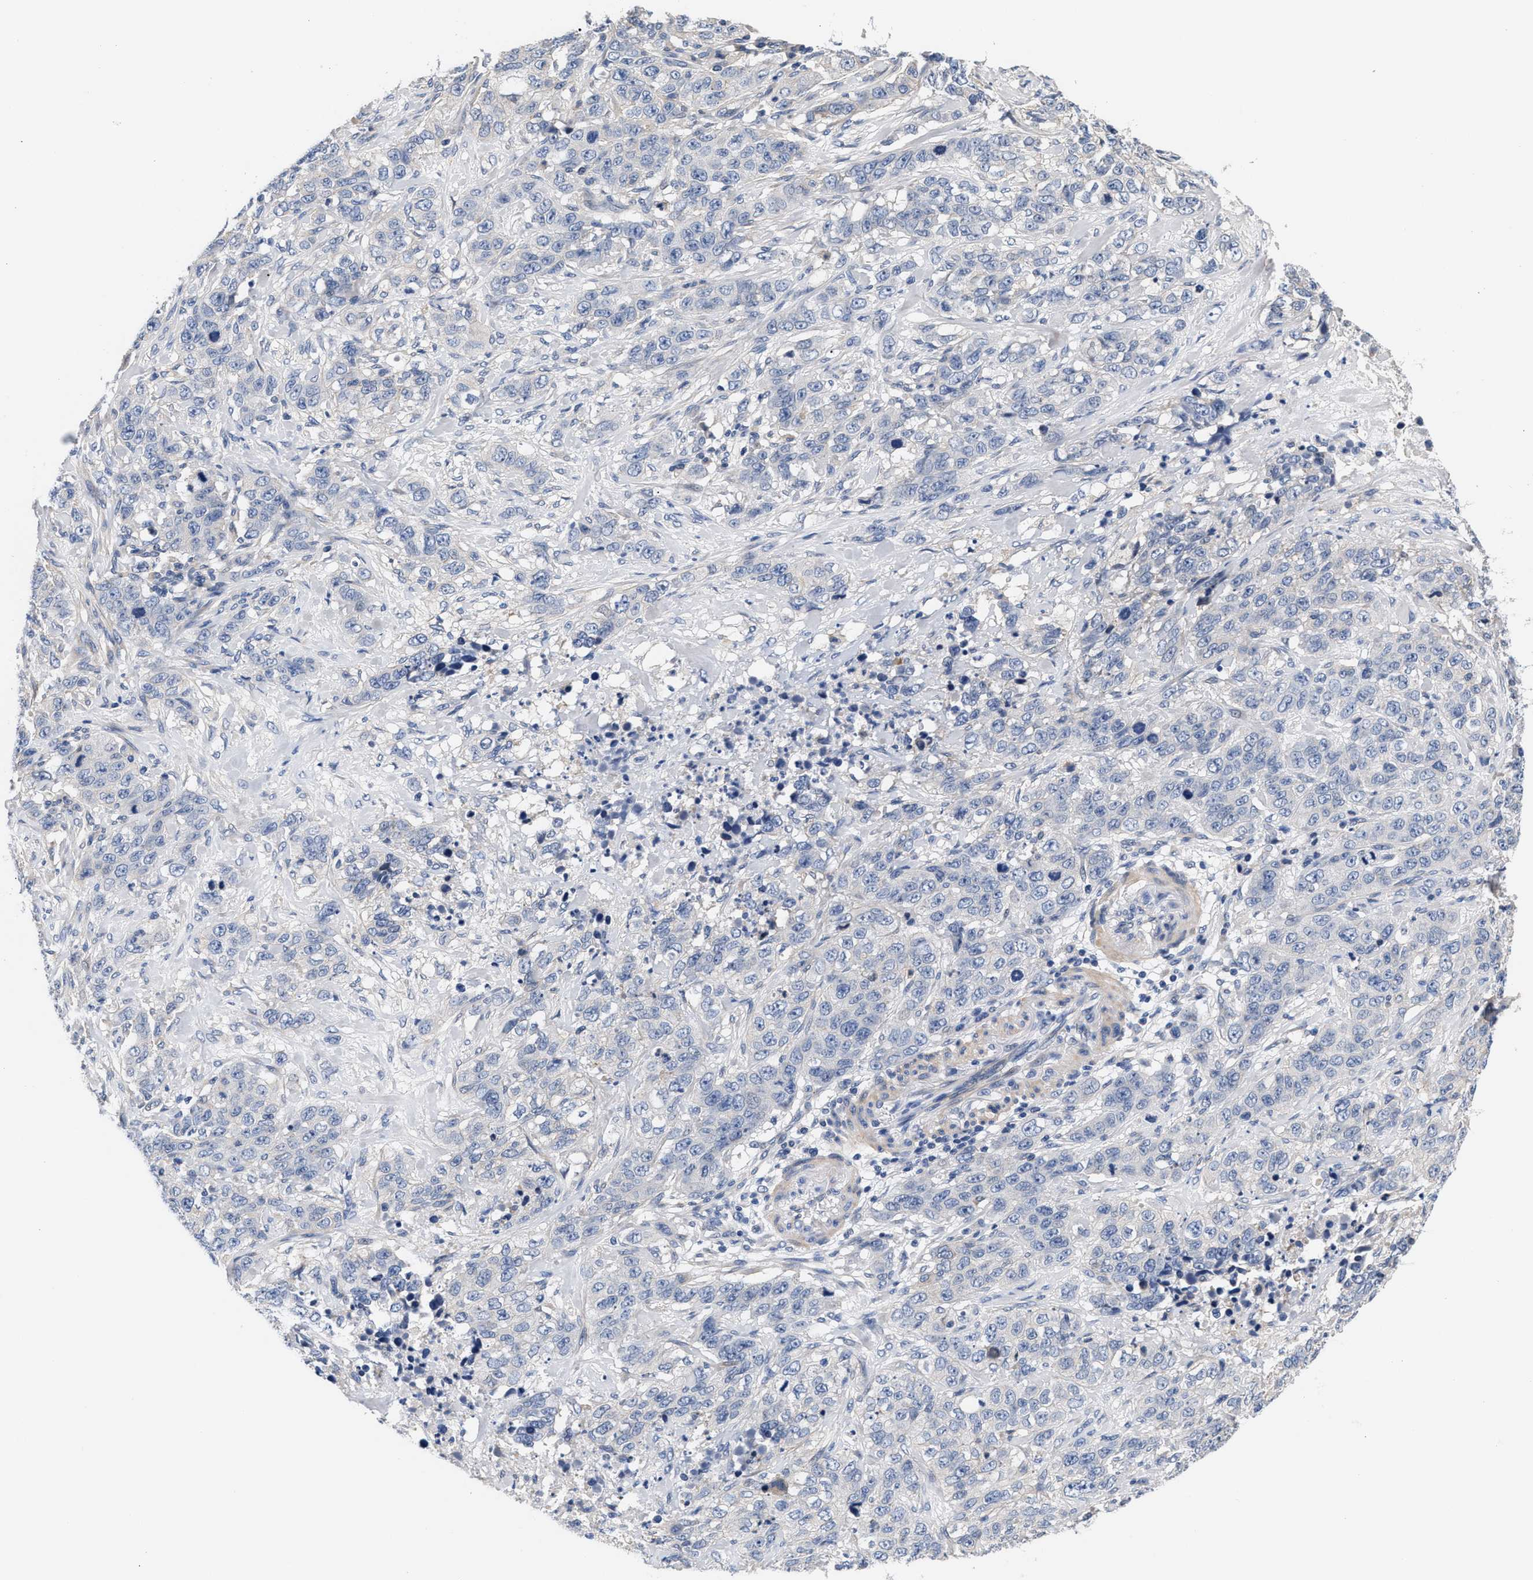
{"staining": {"intensity": "negative", "quantity": "none", "location": "none"}, "tissue": "stomach cancer", "cell_type": "Tumor cells", "image_type": "cancer", "snomed": [{"axis": "morphology", "description": "Adenocarcinoma, NOS"}, {"axis": "topography", "description": "Stomach"}], "caption": "Tumor cells show no significant positivity in stomach cancer (adenocarcinoma).", "gene": "ACTL7B", "patient": {"sex": "male", "age": 48}}